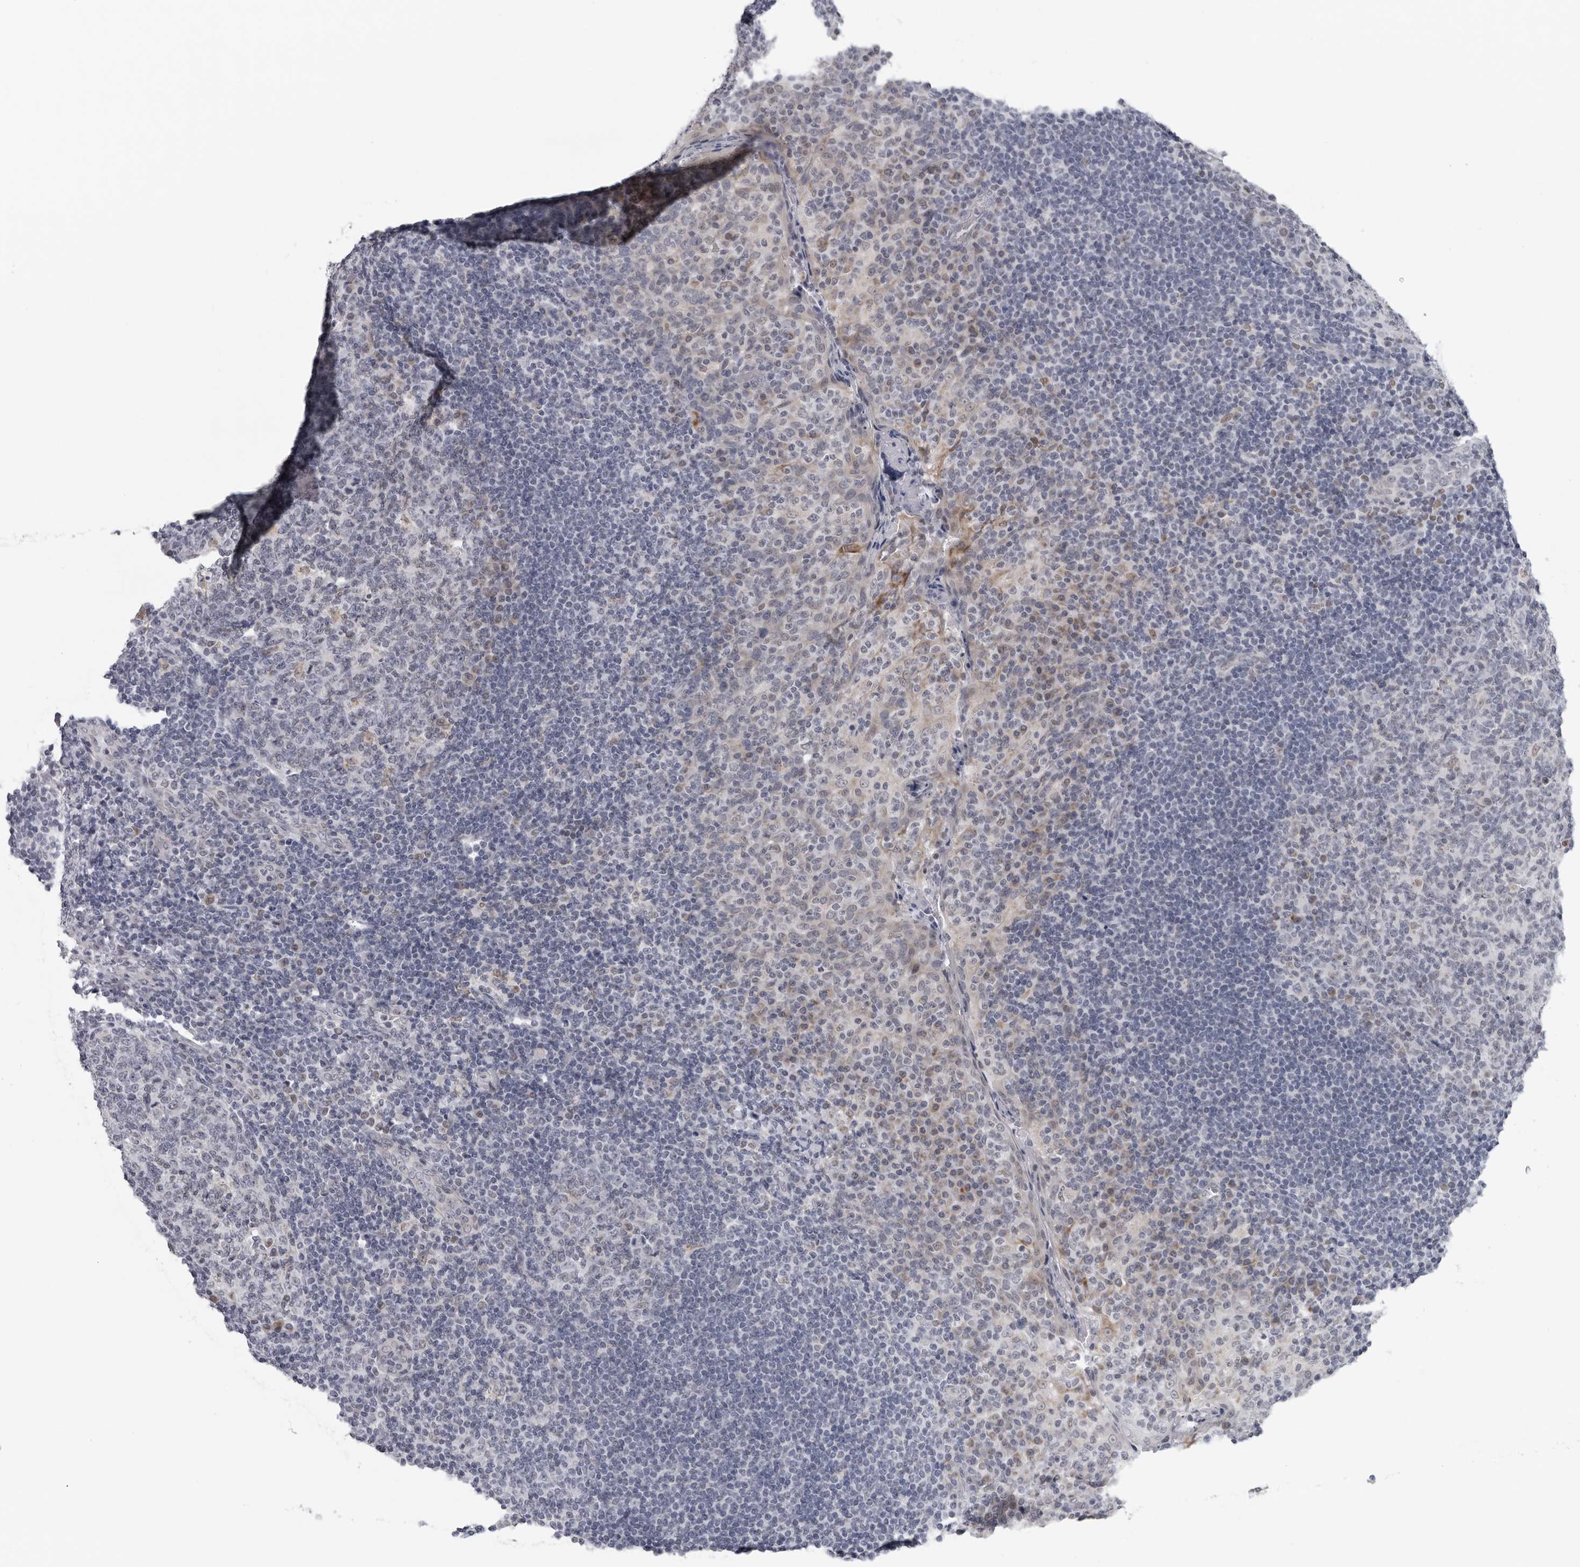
{"staining": {"intensity": "negative", "quantity": "none", "location": "none"}, "tissue": "tonsil", "cell_type": "Germinal center cells", "image_type": "normal", "snomed": [{"axis": "morphology", "description": "Normal tissue, NOS"}, {"axis": "topography", "description": "Tonsil"}], "caption": "Immunohistochemistry (IHC) of normal human tonsil displays no positivity in germinal center cells. The staining was performed using DAB to visualize the protein expression in brown, while the nuclei were stained in blue with hematoxylin (Magnification: 20x).", "gene": "CPT2", "patient": {"sex": "female", "age": 19}}